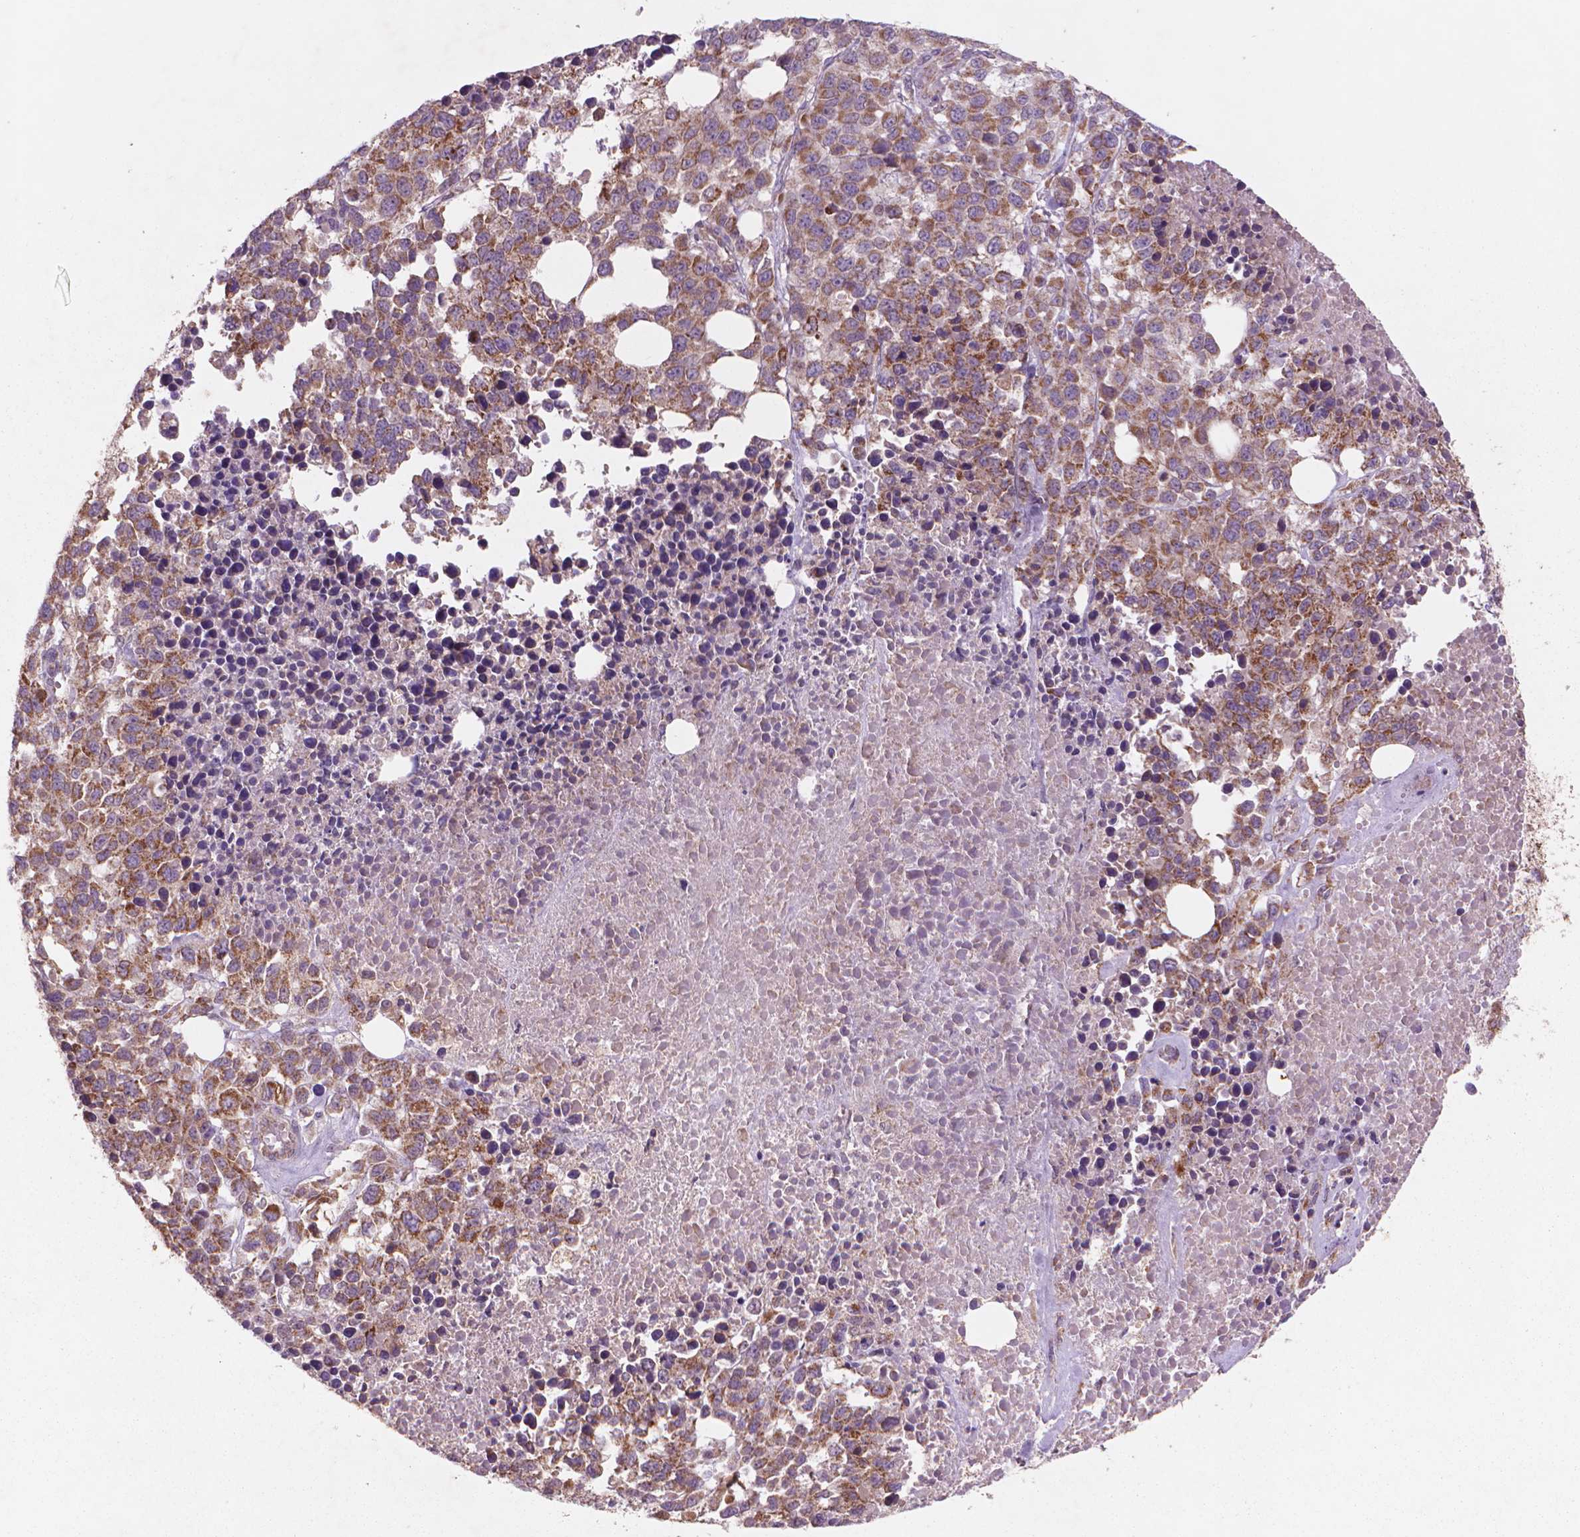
{"staining": {"intensity": "moderate", "quantity": ">75%", "location": "cytoplasmic/membranous"}, "tissue": "melanoma", "cell_type": "Tumor cells", "image_type": "cancer", "snomed": [{"axis": "morphology", "description": "Malignant melanoma, Metastatic site"}, {"axis": "topography", "description": "Skin"}], "caption": "Immunohistochemistry staining of melanoma, which demonstrates medium levels of moderate cytoplasmic/membranous staining in about >75% of tumor cells indicating moderate cytoplasmic/membranous protein positivity. The staining was performed using DAB (3,3'-diaminobenzidine) (brown) for protein detection and nuclei were counterstained in hematoxylin (blue).", "gene": "NLRX1", "patient": {"sex": "male", "age": 84}}